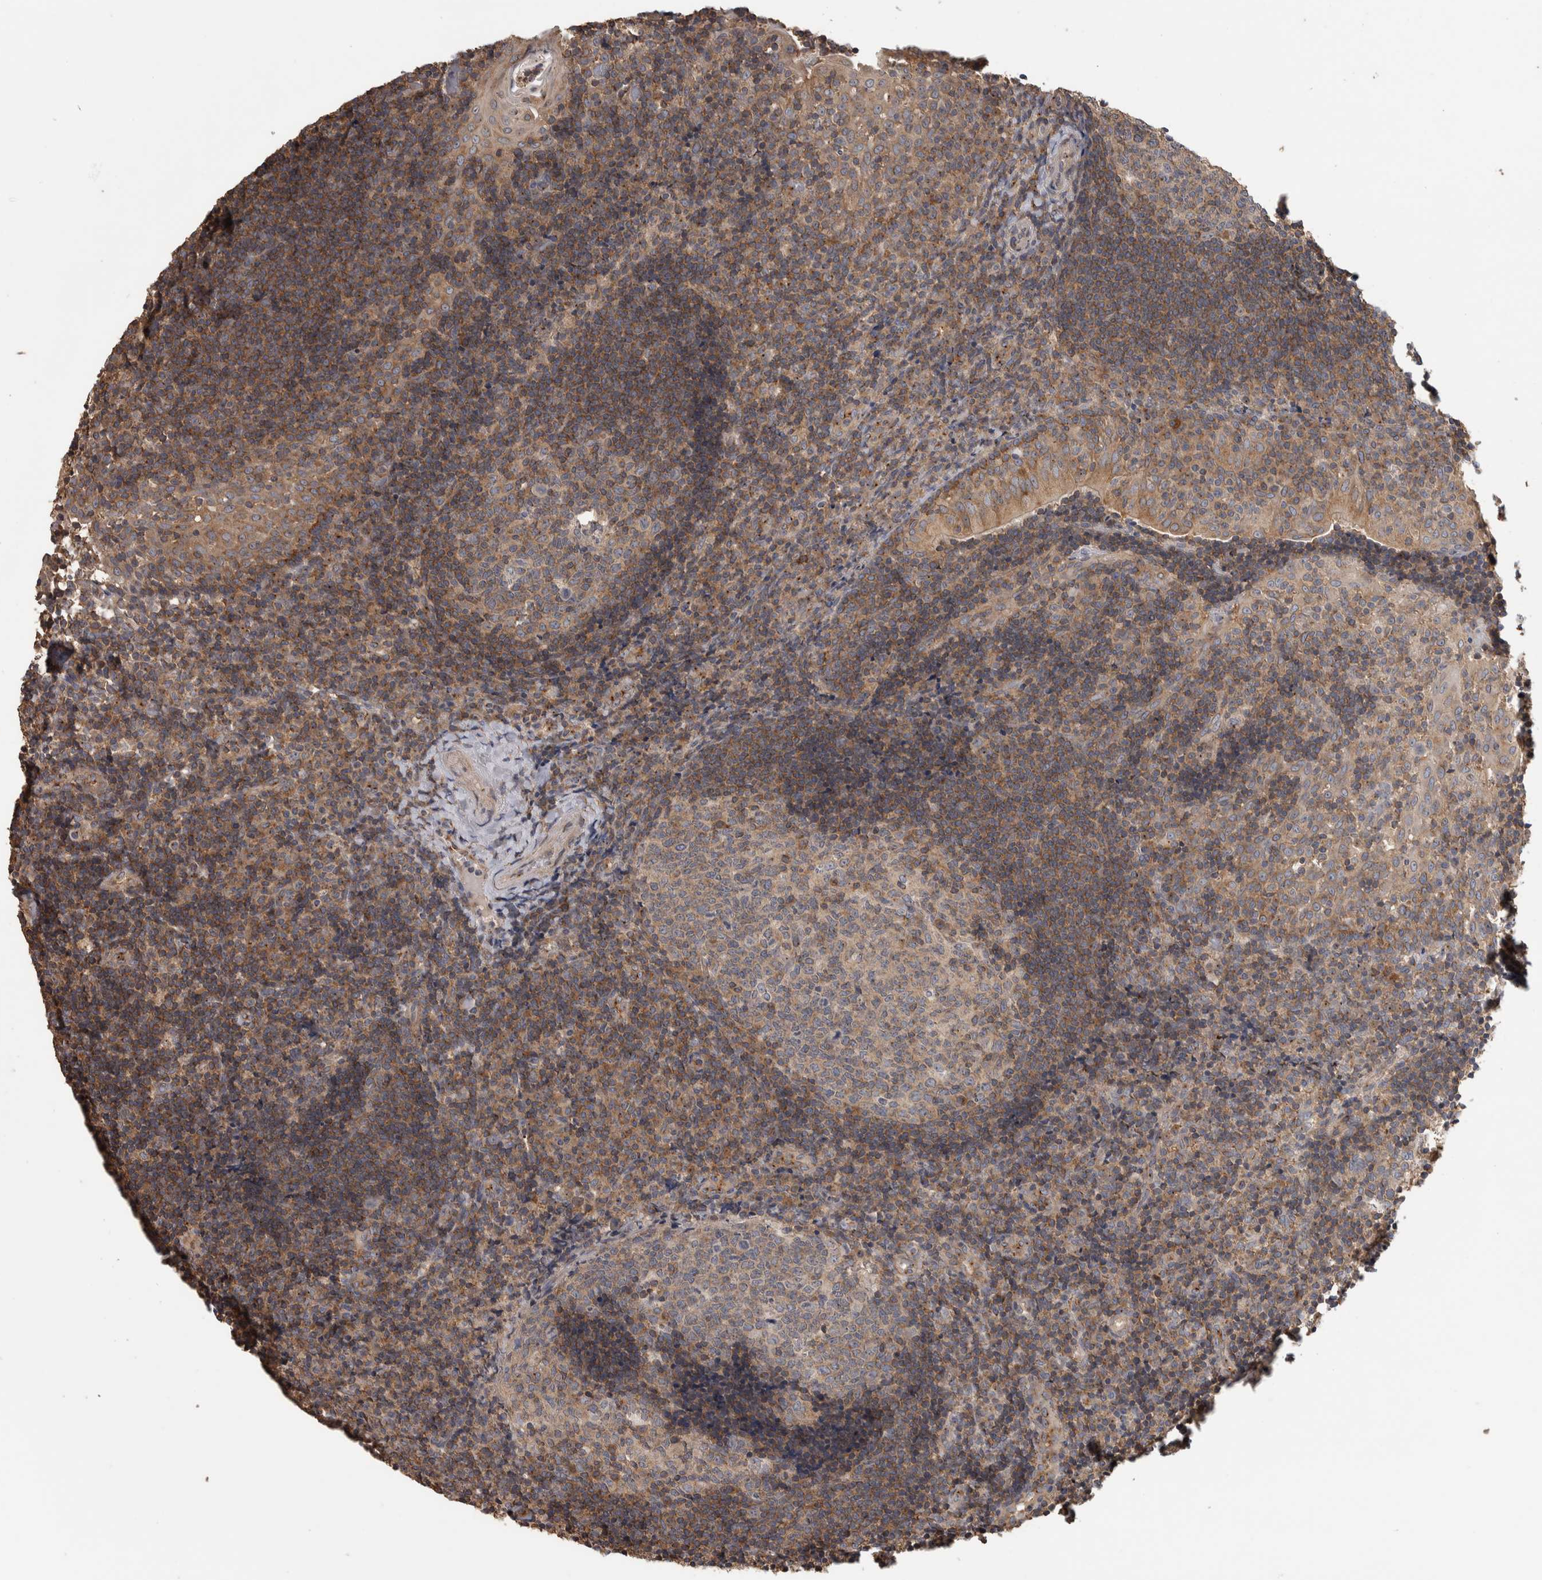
{"staining": {"intensity": "weak", "quantity": "25%-75%", "location": "cytoplasmic/membranous"}, "tissue": "tonsil", "cell_type": "Germinal center cells", "image_type": "normal", "snomed": [{"axis": "morphology", "description": "Normal tissue, NOS"}, {"axis": "topography", "description": "Tonsil"}], "caption": "Protein expression analysis of unremarkable tonsil exhibits weak cytoplasmic/membranous staining in about 25%-75% of germinal center cells. The protein is stained brown, and the nuclei are stained in blue (DAB IHC with brightfield microscopy, high magnification).", "gene": "IFRD1", "patient": {"sex": "female", "age": 40}}